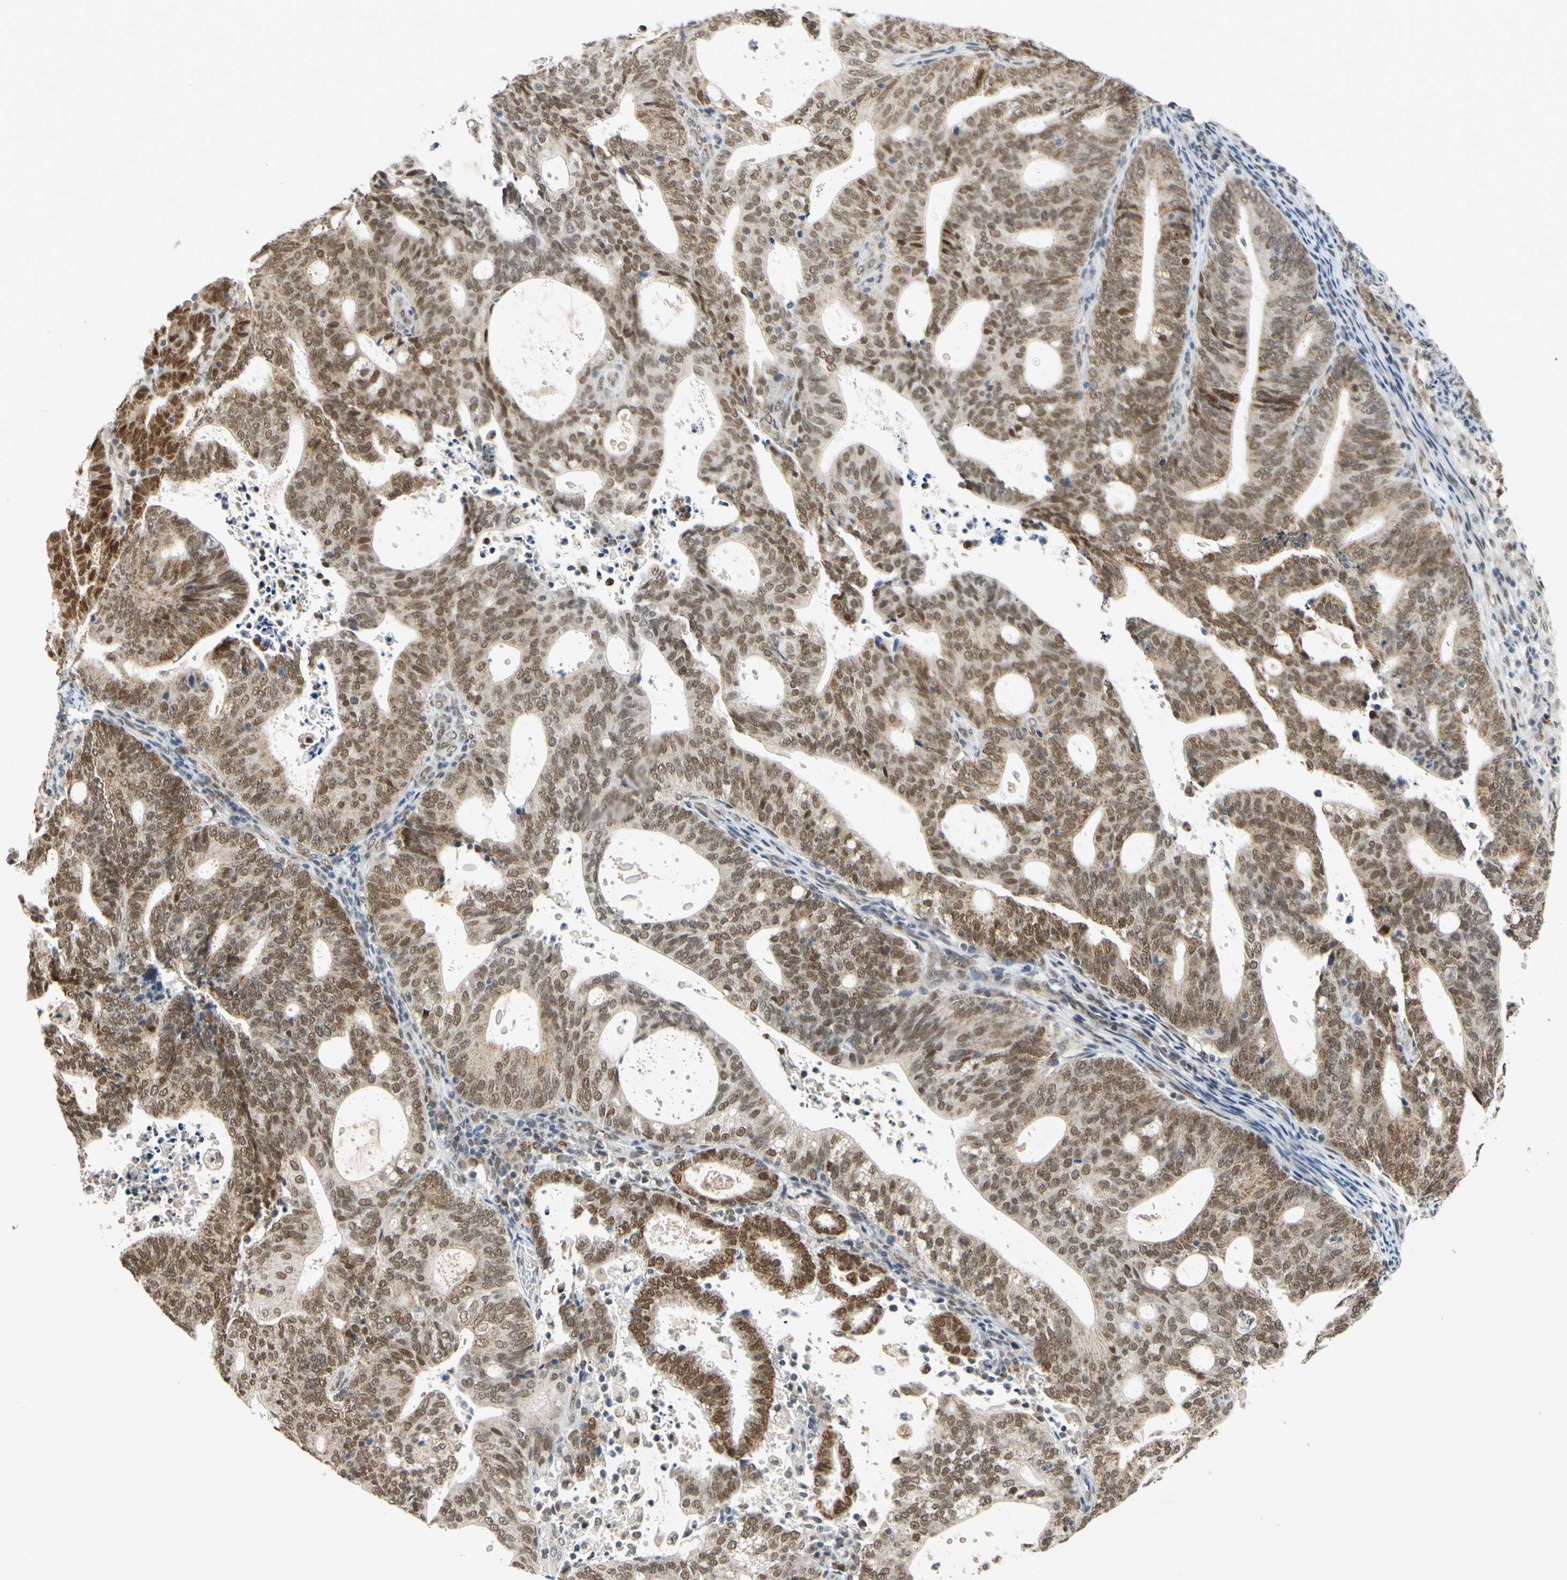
{"staining": {"intensity": "strong", "quantity": ">75%", "location": "cytoplasmic/membranous,nuclear"}, "tissue": "endometrial cancer", "cell_type": "Tumor cells", "image_type": "cancer", "snomed": [{"axis": "morphology", "description": "Adenocarcinoma, NOS"}, {"axis": "topography", "description": "Uterus"}], "caption": "This micrograph exhibits adenocarcinoma (endometrial) stained with IHC to label a protein in brown. The cytoplasmic/membranous and nuclear of tumor cells show strong positivity for the protein. Nuclei are counter-stained blue.", "gene": "POGZ", "patient": {"sex": "female", "age": 83}}